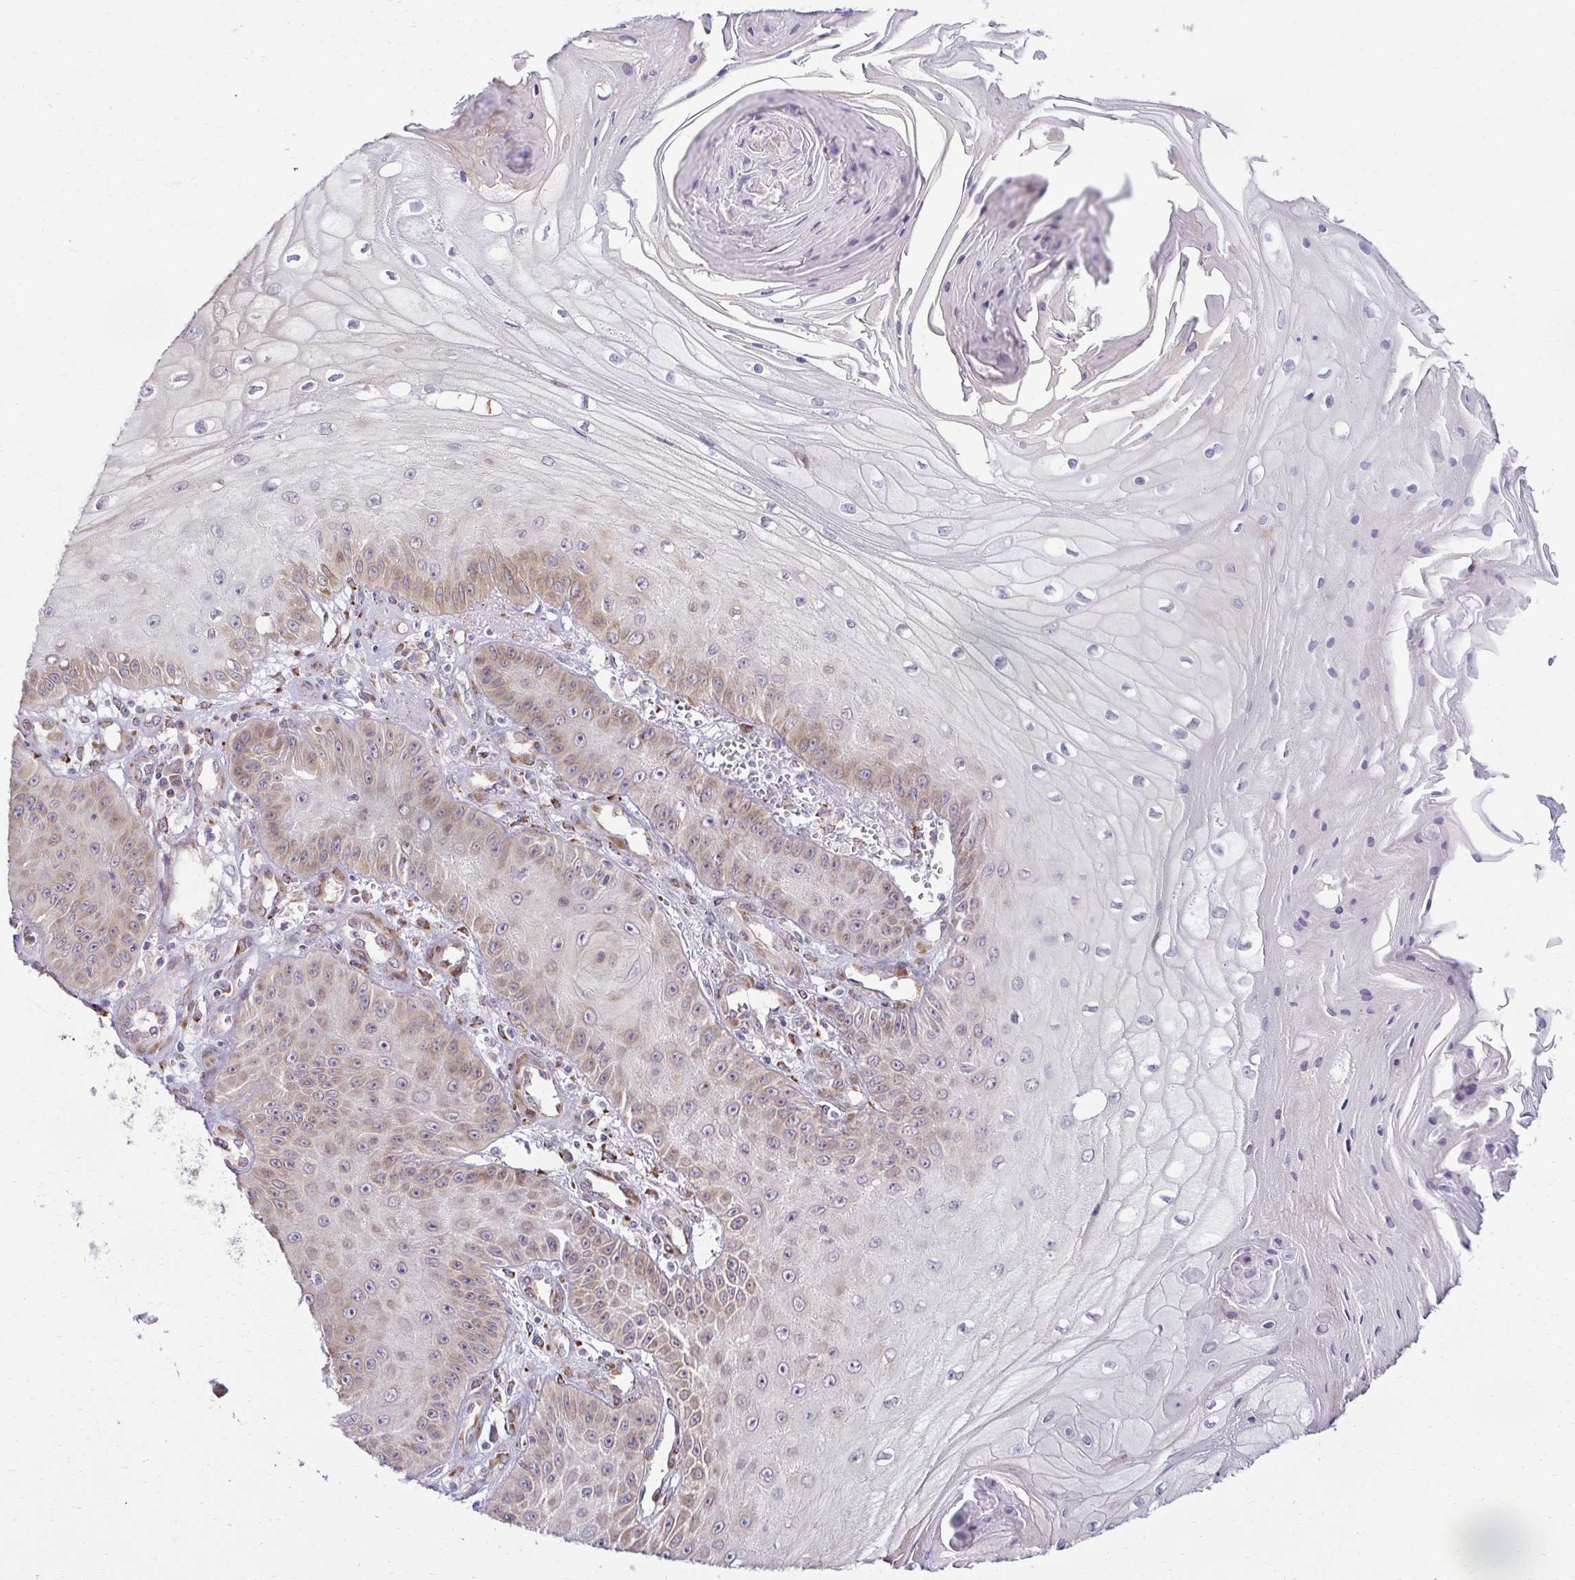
{"staining": {"intensity": "weak", "quantity": "25%-75%", "location": "cytoplasmic/membranous"}, "tissue": "skin cancer", "cell_type": "Tumor cells", "image_type": "cancer", "snomed": [{"axis": "morphology", "description": "Squamous cell carcinoma, NOS"}, {"axis": "topography", "description": "Skin"}], "caption": "An image showing weak cytoplasmic/membranous staining in about 25%-75% of tumor cells in squamous cell carcinoma (skin), as visualized by brown immunohistochemical staining.", "gene": "HPS1", "patient": {"sex": "male", "age": 70}}